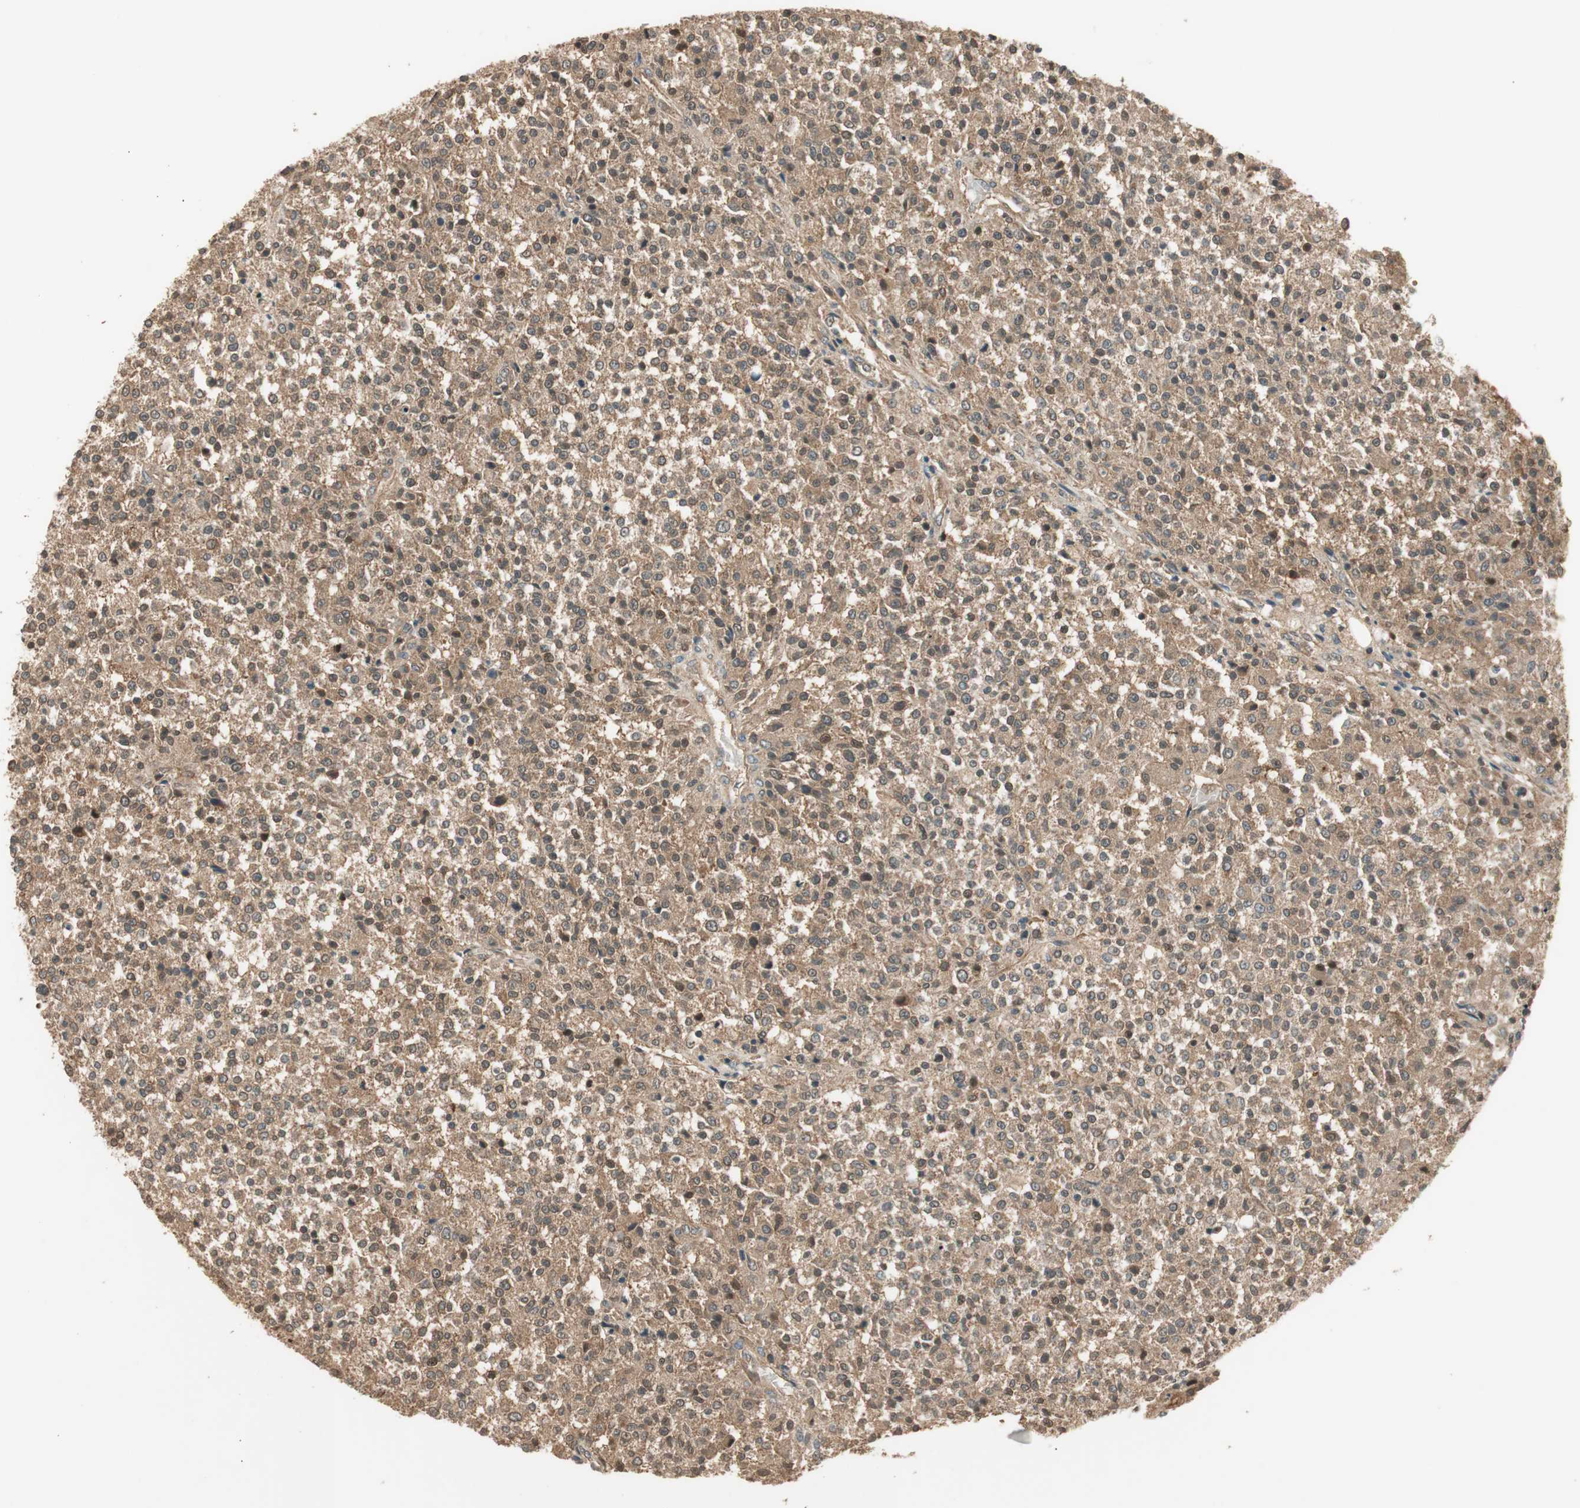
{"staining": {"intensity": "moderate", "quantity": ">75%", "location": "cytoplasmic/membranous"}, "tissue": "testis cancer", "cell_type": "Tumor cells", "image_type": "cancer", "snomed": [{"axis": "morphology", "description": "Seminoma, NOS"}, {"axis": "topography", "description": "Testis"}], "caption": "Moderate cytoplasmic/membranous protein staining is present in approximately >75% of tumor cells in testis cancer. Nuclei are stained in blue.", "gene": "PFDN5", "patient": {"sex": "male", "age": 59}}